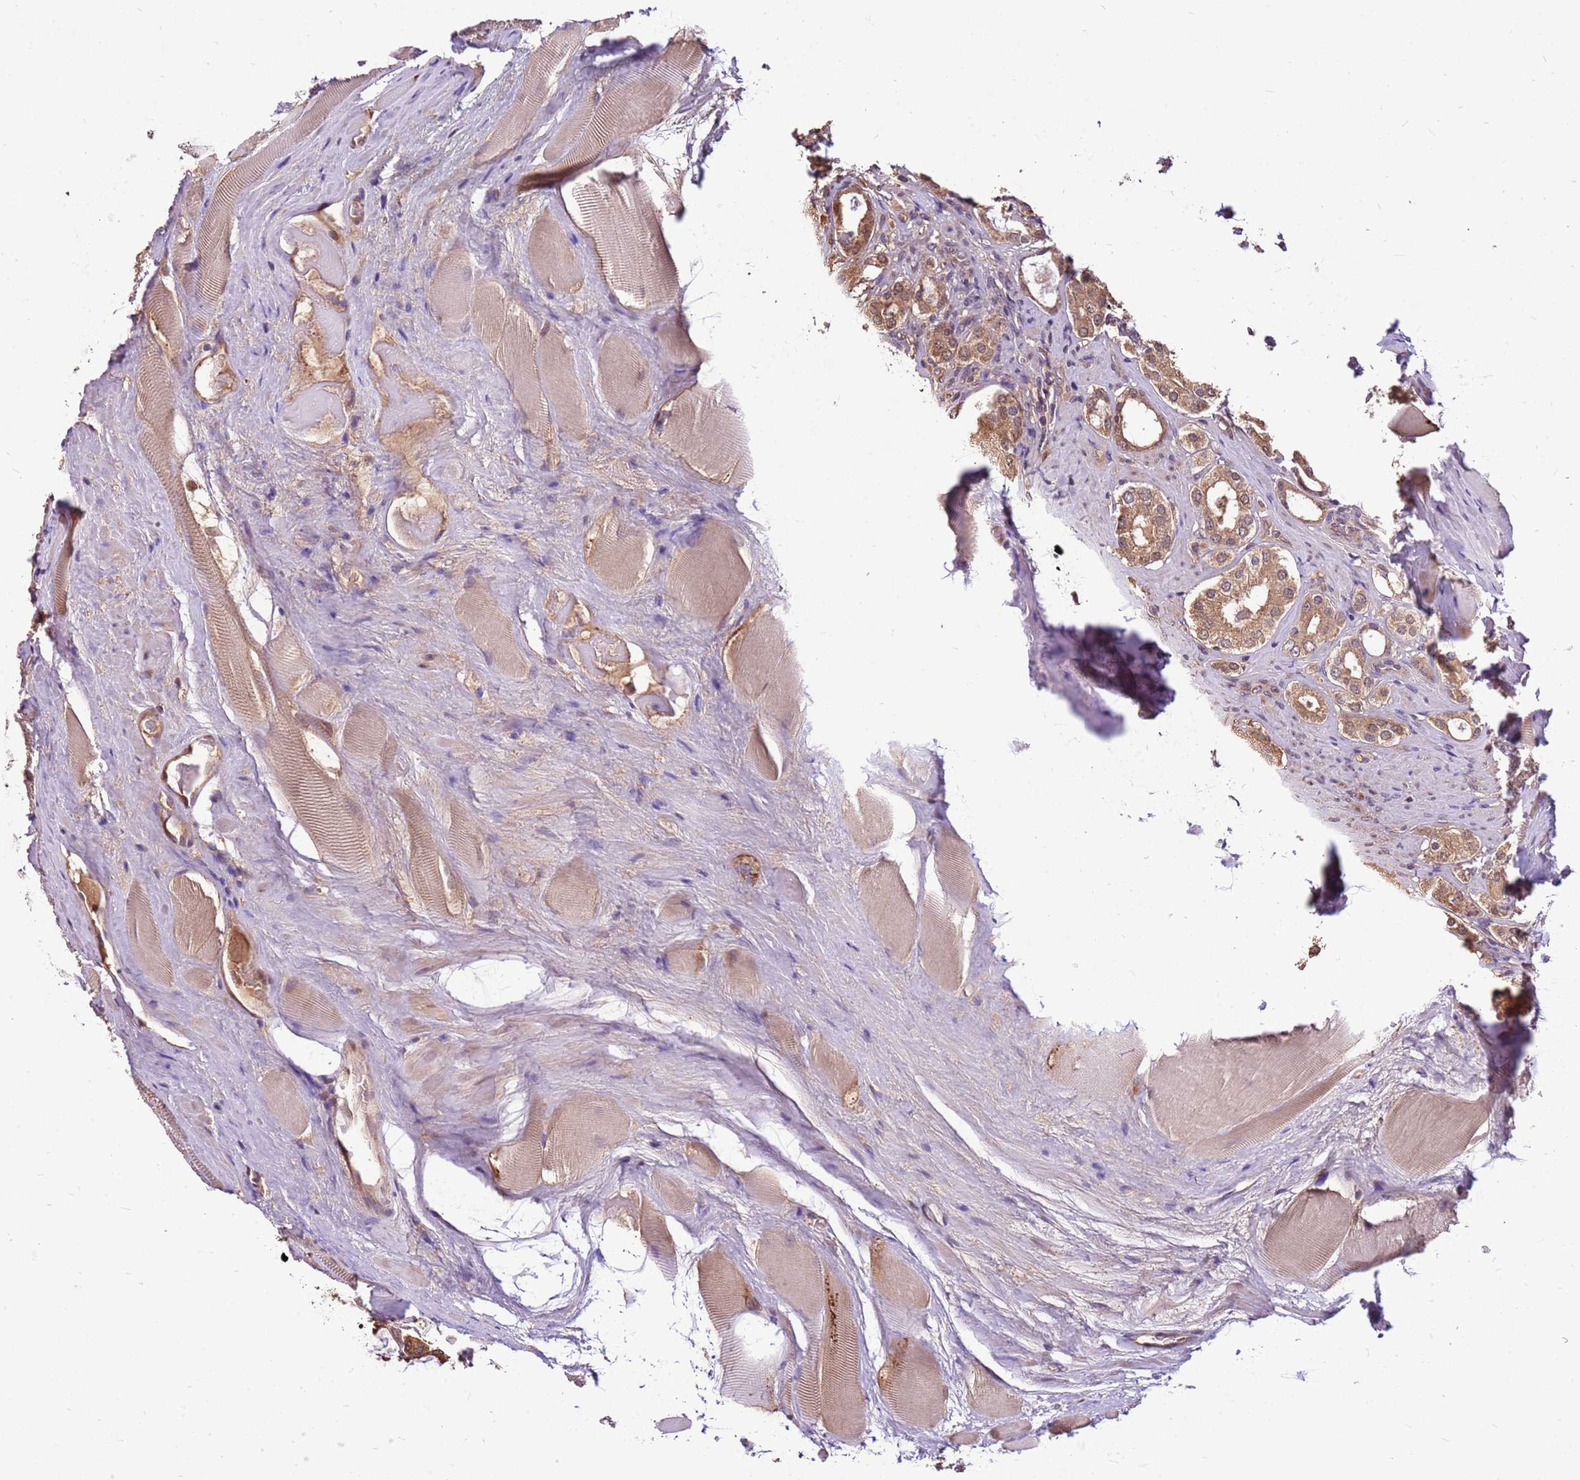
{"staining": {"intensity": "moderate", "quantity": ">75%", "location": "cytoplasmic/membranous"}, "tissue": "prostate cancer", "cell_type": "Tumor cells", "image_type": "cancer", "snomed": [{"axis": "morphology", "description": "Adenocarcinoma, High grade"}, {"axis": "topography", "description": "Prostate"}], "caption": "Human prostate cancer (adenocarcinoma (high-grade)) stained with a brown dye displays moderate cytoplasmic/membranous positive staining in approximately >75% of tumor cells.", "gene": "BBS5", "patient": {"sex": "male", "age": 63}}